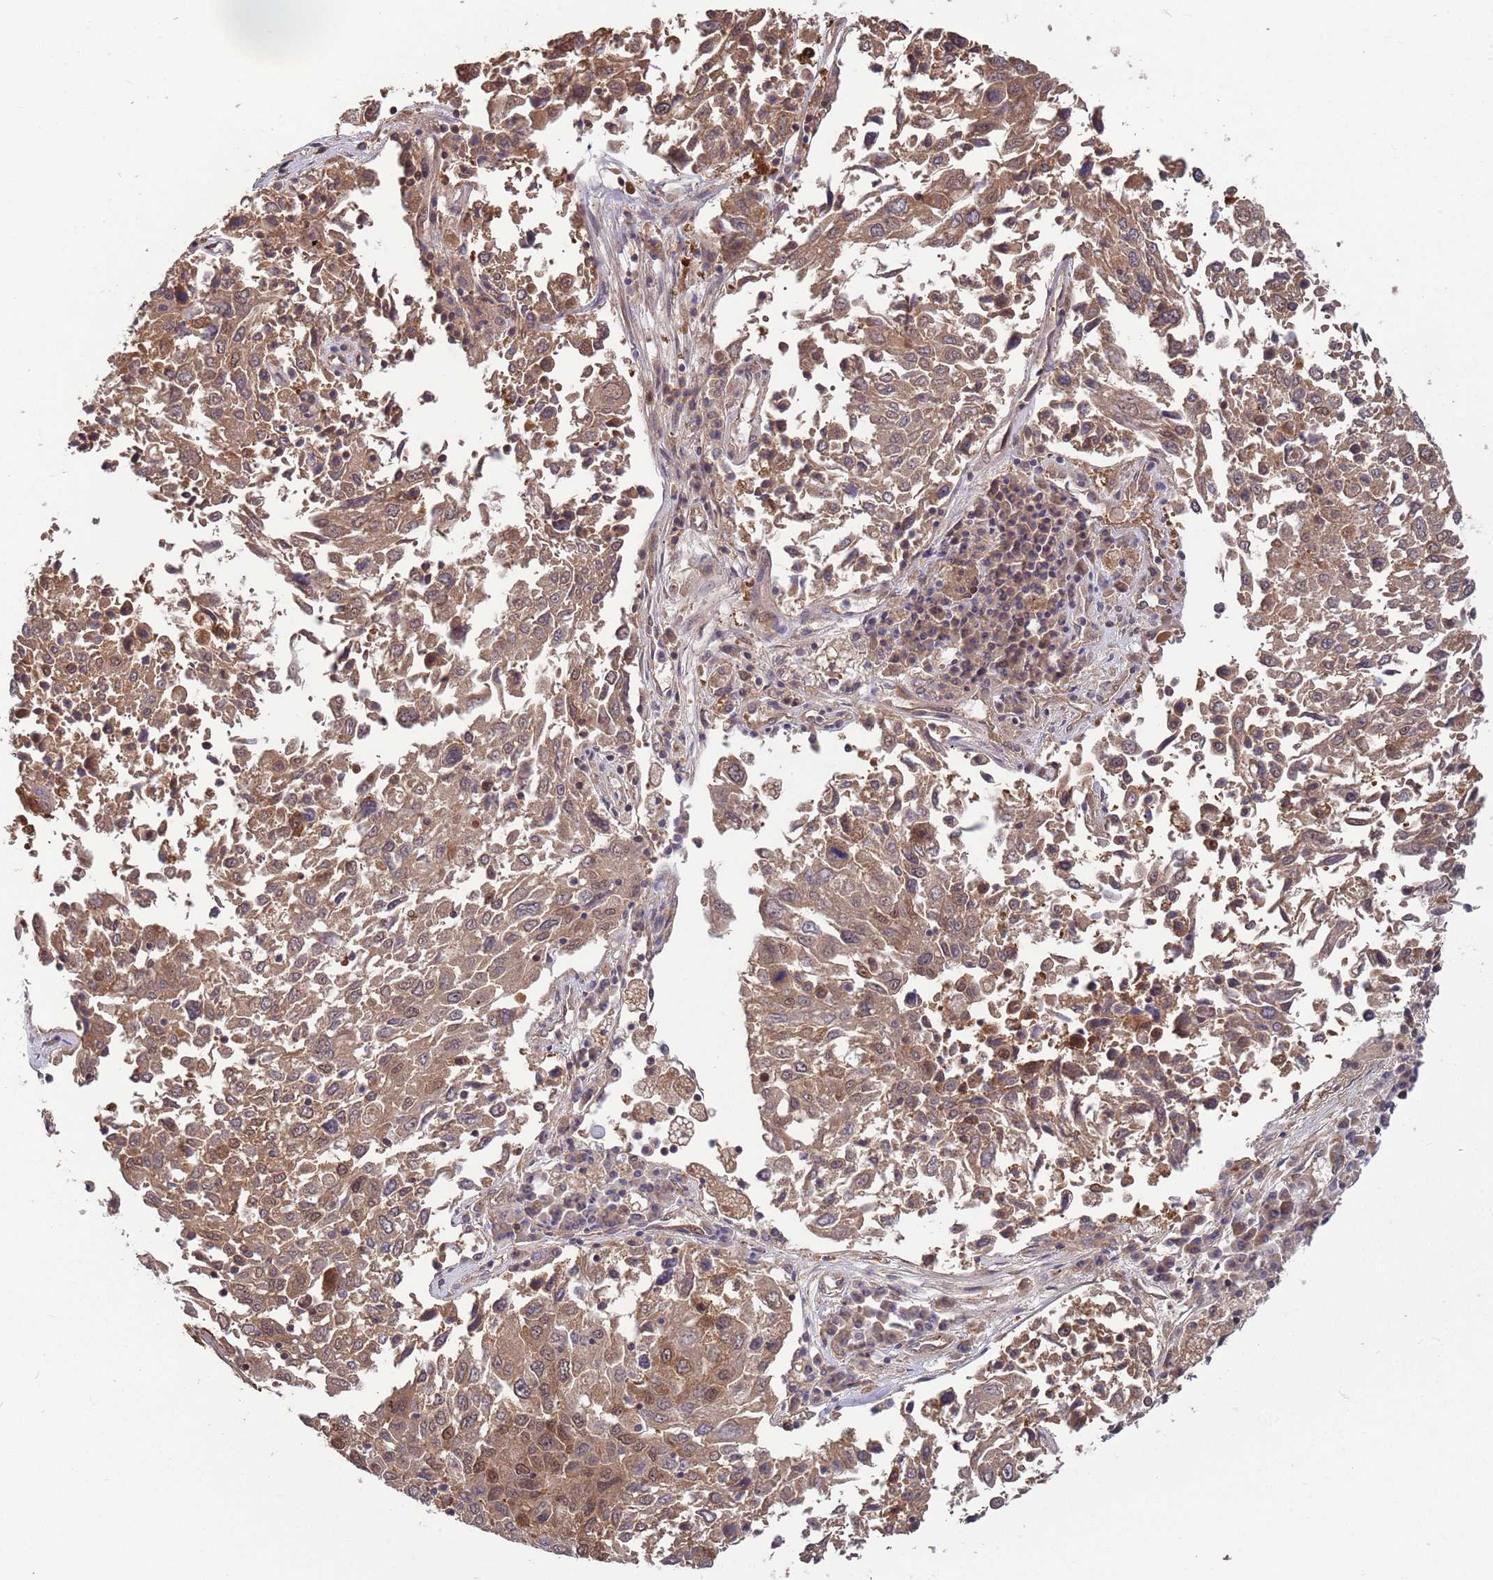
{"staining": {"intensity": "moderate", "quantity": ">75%", "location": "cytoplasmic/membranous,nuclear"}, "tissue": "lung cancer", "cell_type": "Tumor cells", "image_type": "cancer", "snomed": [{"axis": "morphology", "description": "Squamous cell carcinoma, NOS"}, {"axis": "topography", "description": "Lung"}], "caption": "DAB (3,3'-diaminobenzidine) immunohistochemical staining of human lung cancer (squamous cell carcinoma) shows moderate cytoplasmic/membranous and nuclear protein expression in approximately >75% of tumor cells. Nuclei are stained in blue.", "gene": "SALL1", "patient": {"sex": "male", "age": 65}}